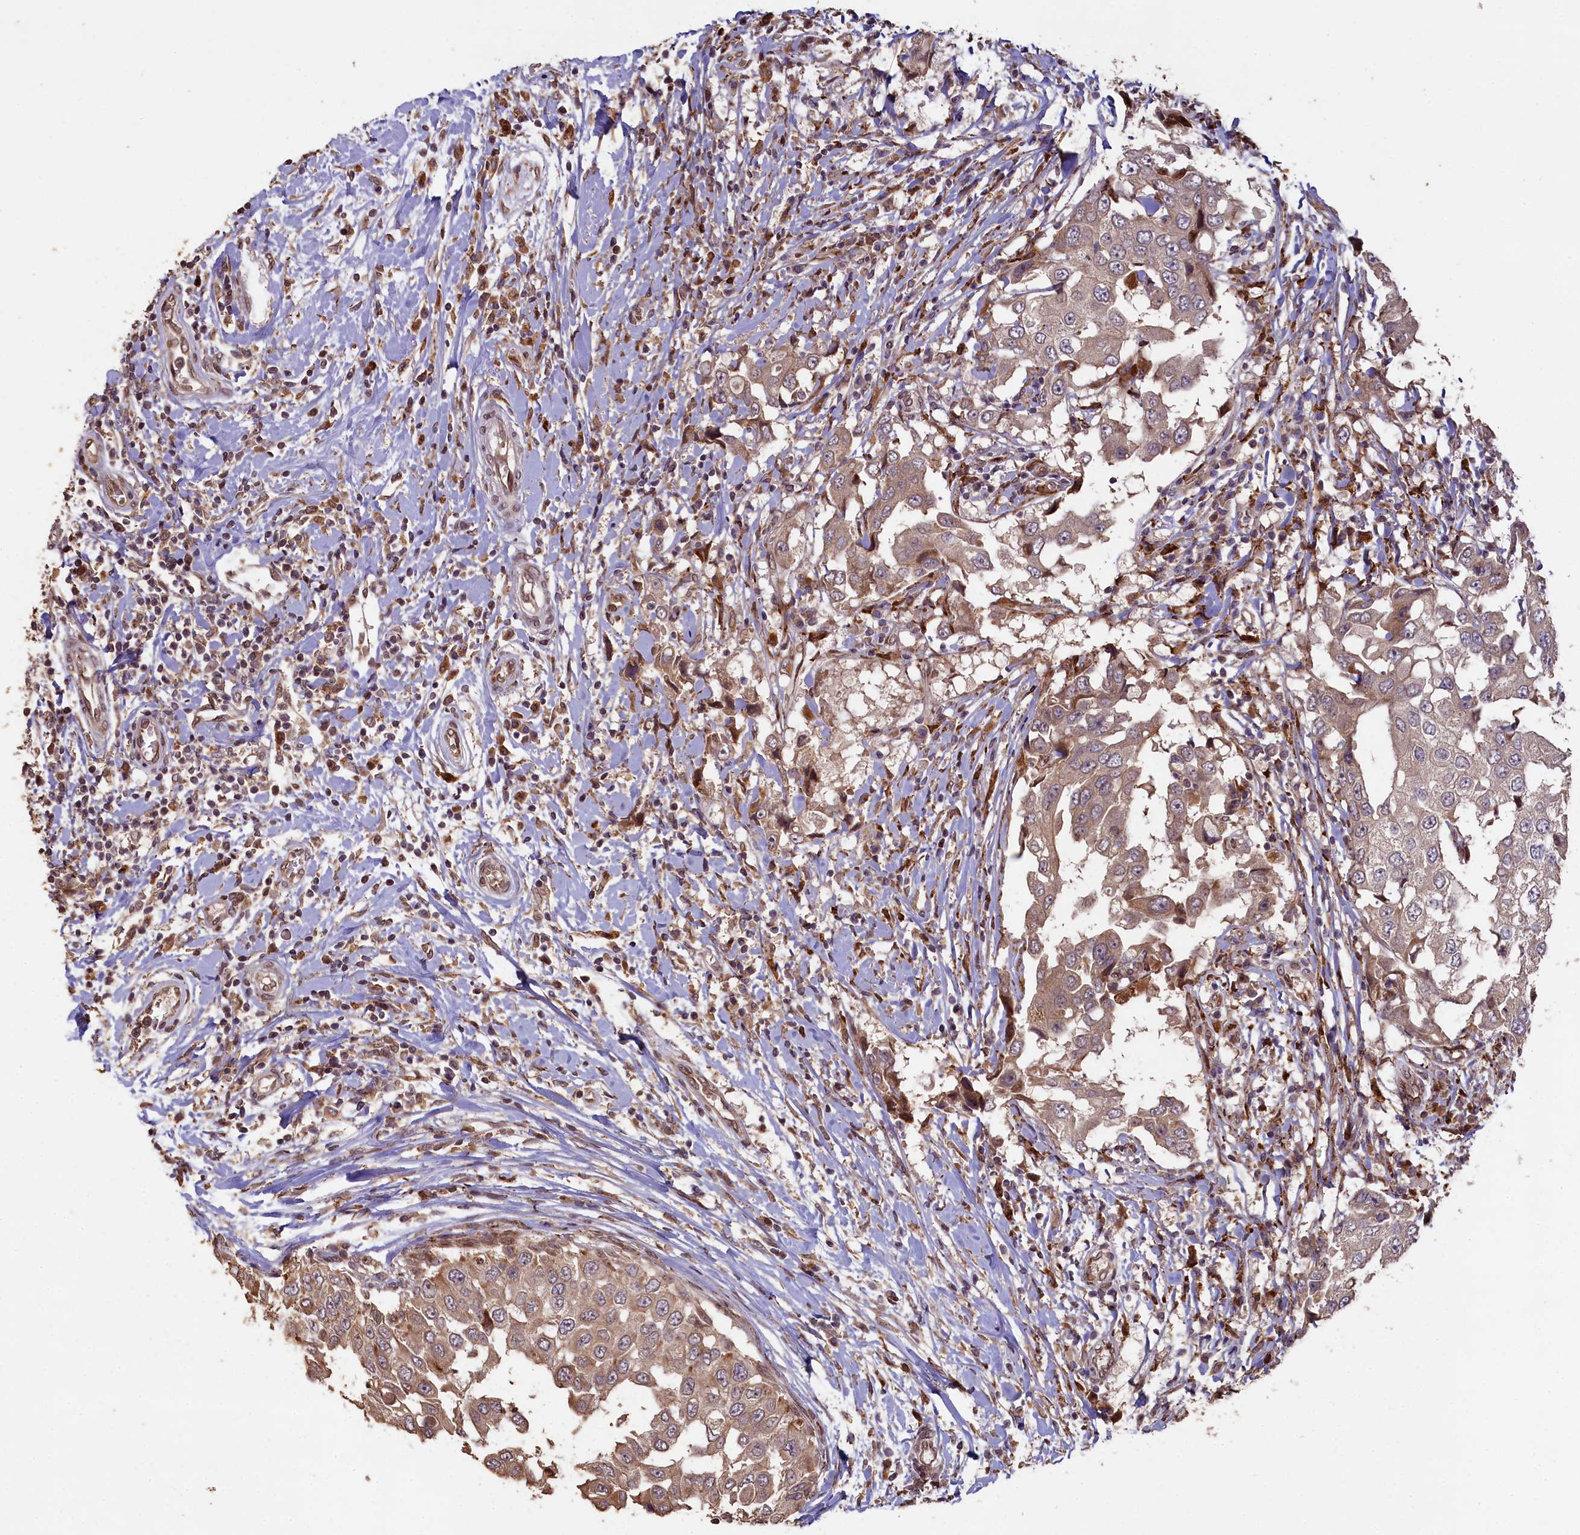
{"staining": {"intensity": "moderate", "quantity": ">75%", "location": "cytoplasmic/membranous"}, "tissue": "breast cancer", "cell_type": "Tumor cells", "image_type": "cancer", "snomed": [{"axis": "morphology", "description": "Duct carcinoma"}, {"axis": "topography", "description": "Breast"}], "caption": "Human breast cancer stained with a brown dye shows moderate cytoplasmic/membranous positive positivity in about >75% of tumor cells.", "gene": "SLC38A7", "patient": {"sex": "female", "age": 27}}